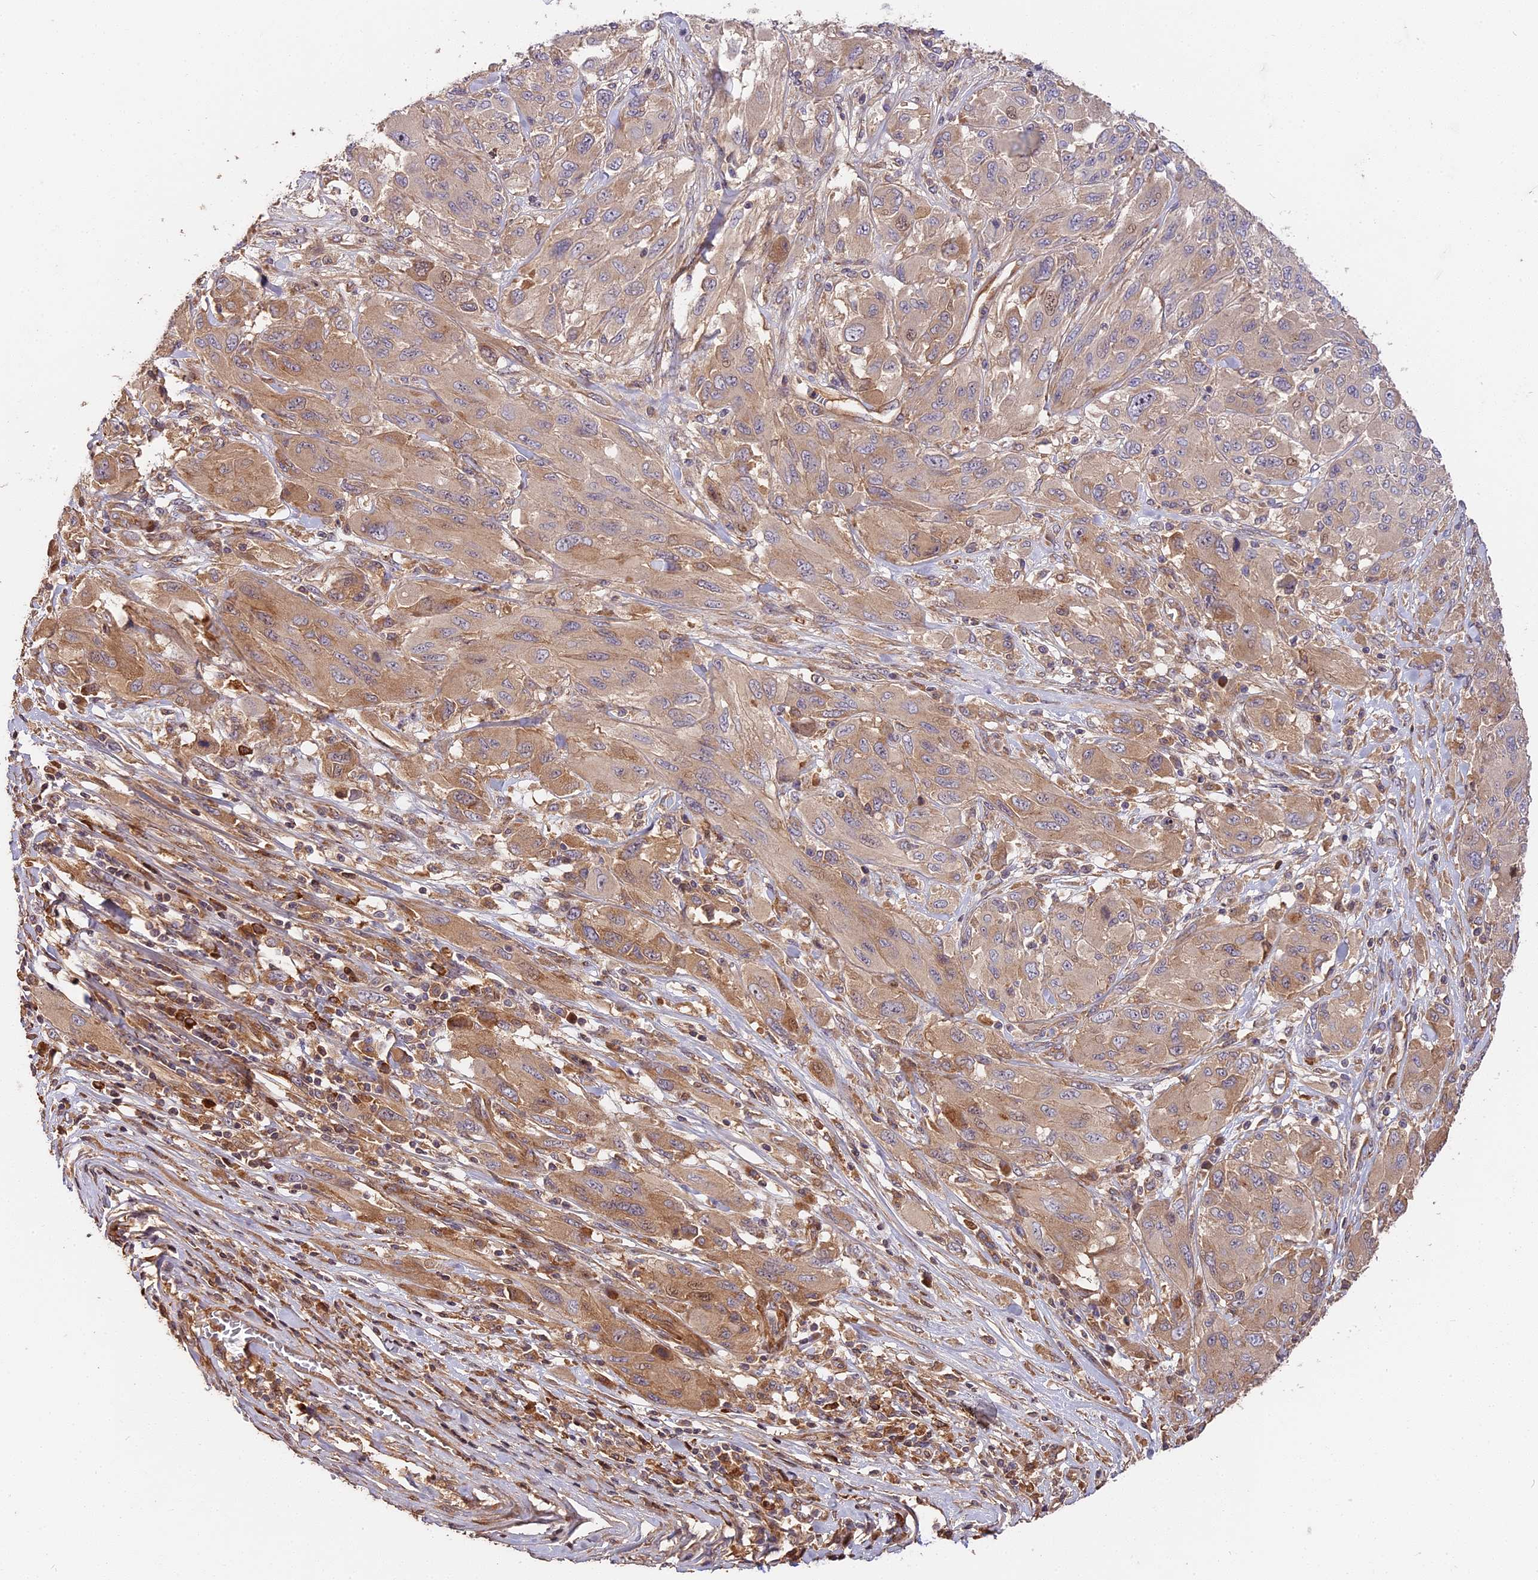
{"staining": {"intensity": "moderate", "quantity": "<25%", "location": "cytoplasmic/membranous"}, "tissue": "melanoma", "cell_type": "Tumor cells", "image_type": "cancer", "snomed": [{"axis": "morphology", "description": "Malignant melanoma, NOS"}, {"axis": "topography", "description": "Skin"}], "caption": "Melanoma stained for a protein demonstrates moderate cytoplasmic/membranous positivity in tumor cells.", "gene": "ARHGAP17", "patient": {"sex": "female", "age": 91}}